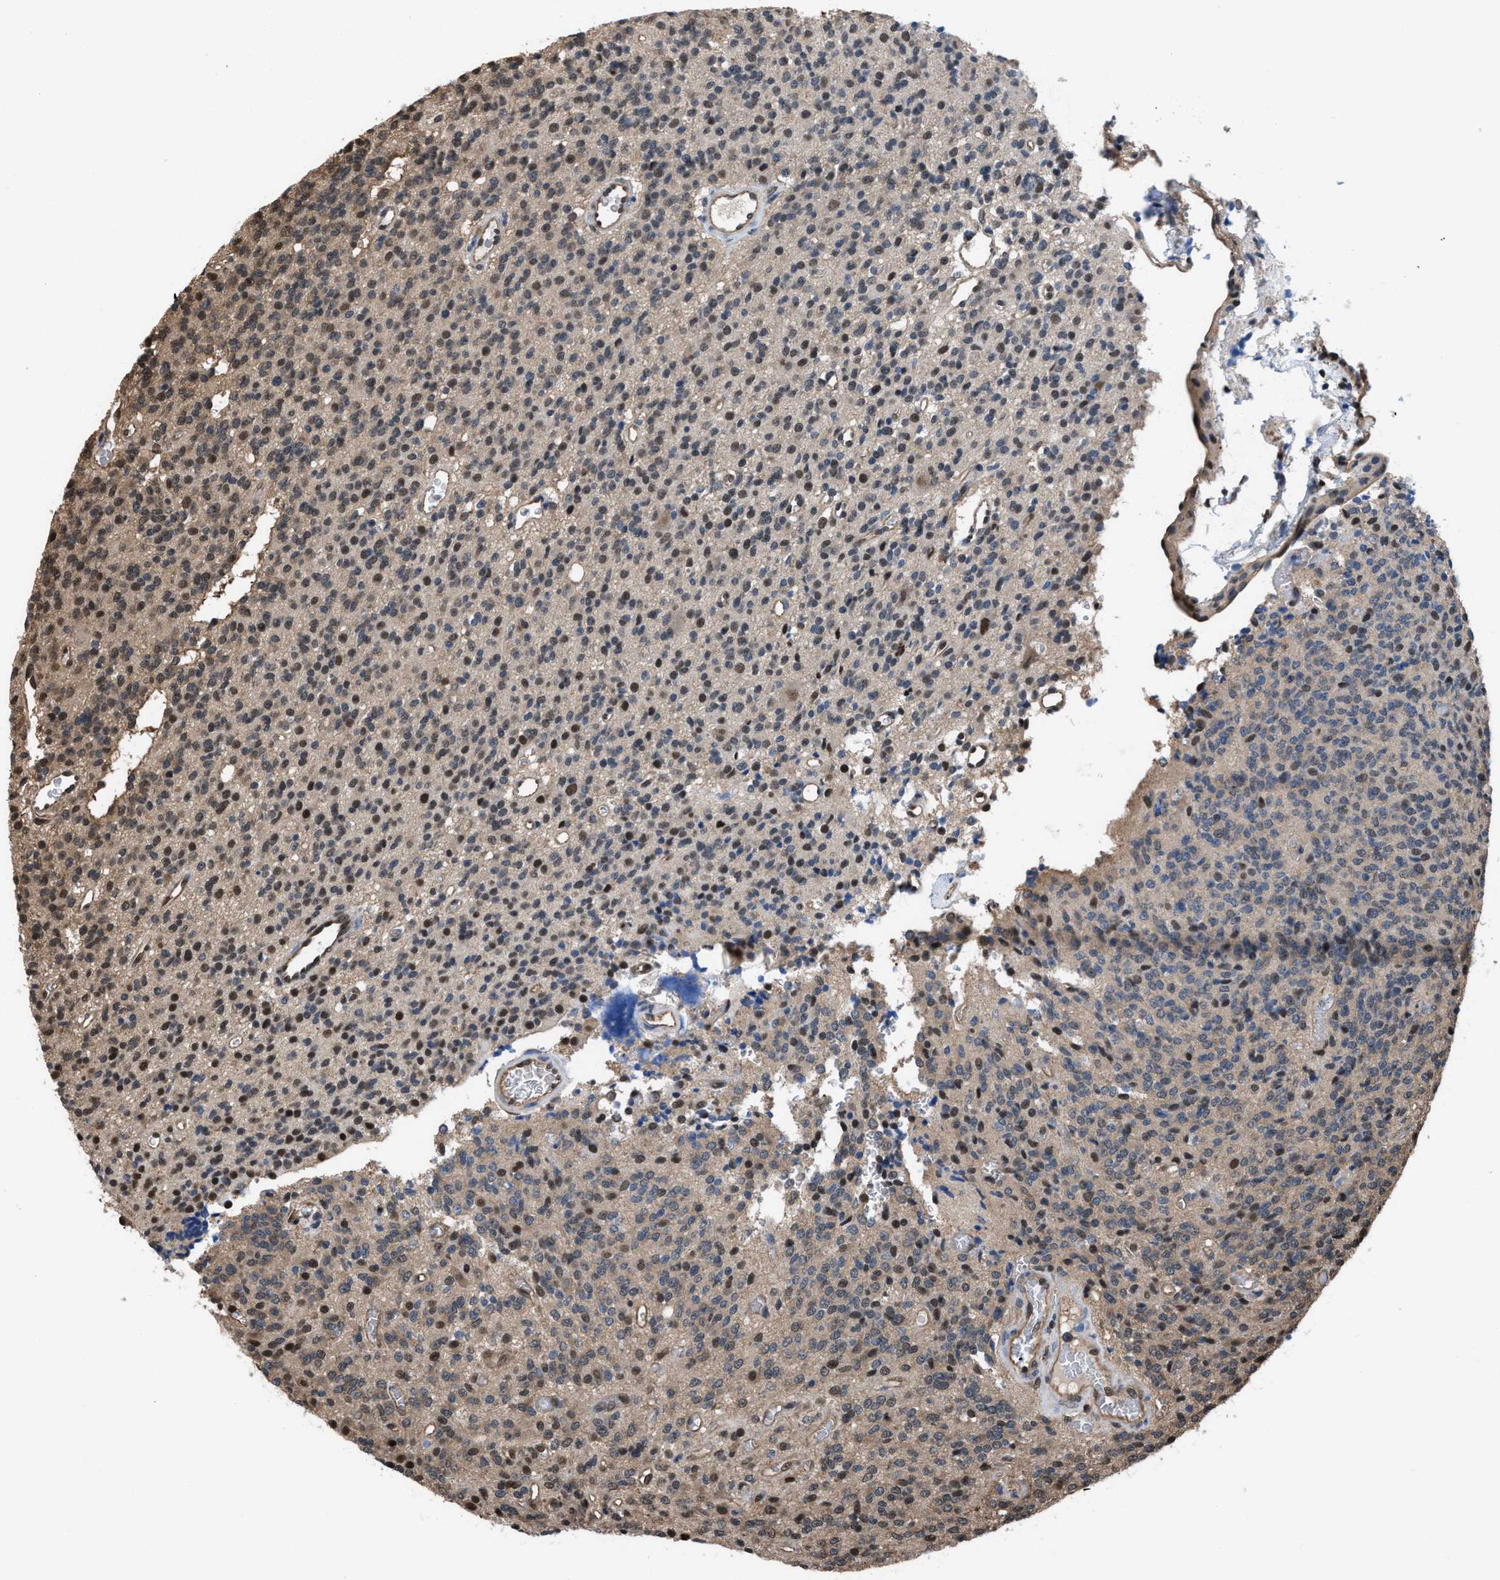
{"staining": {"intensity": "moderate", "quantity": "25%-75%", "location": "nuclear"}, "tissue": "glioma", "cell_type": "Tumor cells", "image_type": "cancer", "snomed": [{"axis": "morphology", "description": "Glioma, malignant, High grade"}, {"axis": "topography", "description": "Brain"}], "caption": "A brown stain shows moderate nuclear positivity of a protein in malignant high-grade glioma tumor cells. (IHC, brightfield microscopy, high magnification).", "gene": "FNTA", "patient": {"sex": "male", "age": 34}}